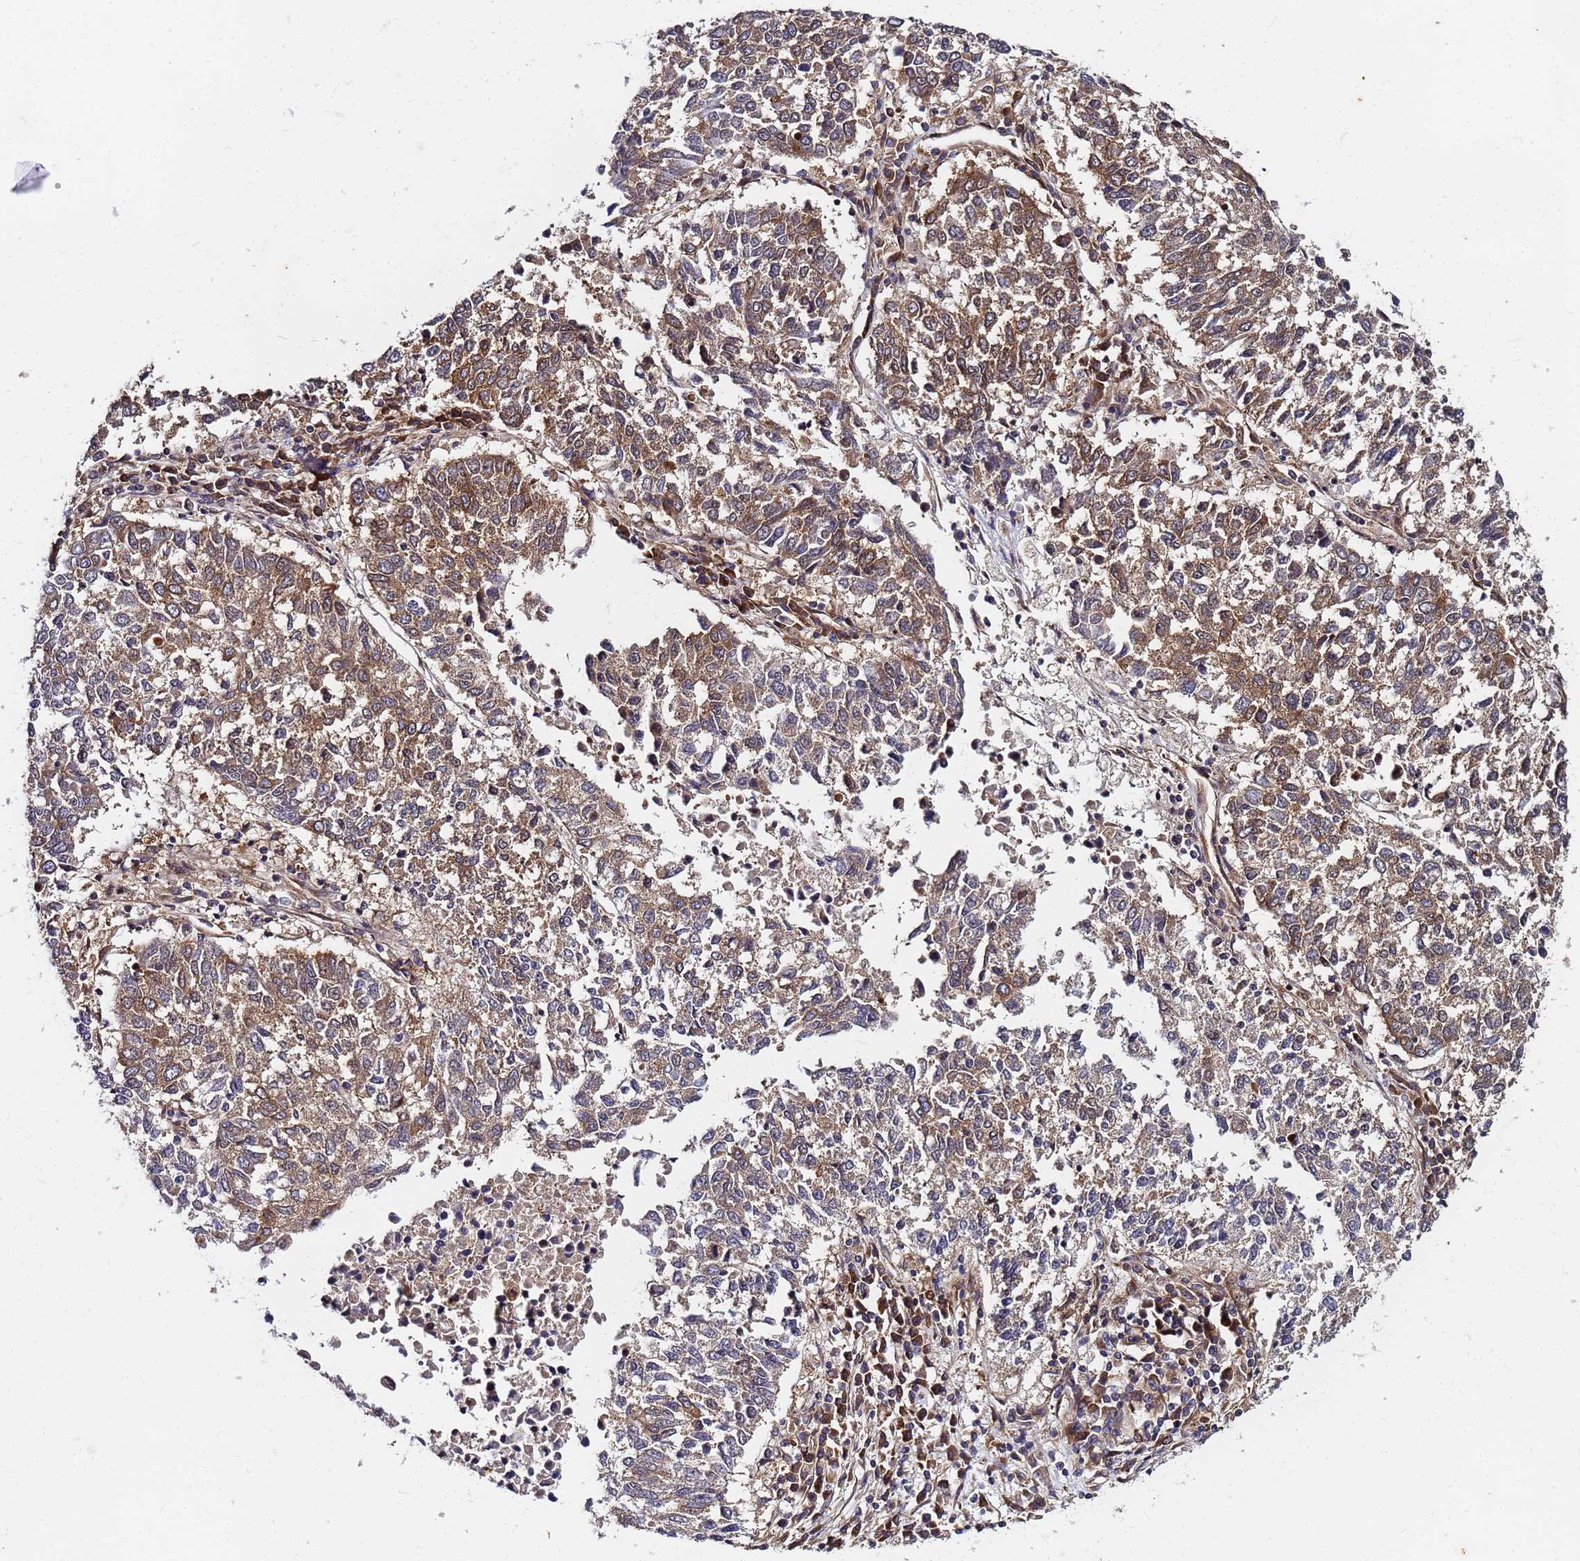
{"staining": {"intensity": "moderate", "quantity": "25%-75%", "location": "cytoplasmic/membranous"}, "tissue": "lung cancer", "cell_type": "Tumor cells", "image_type": "cancer", "snomed": [{"axis": "morphology", "description": "Squamous cell carcinoma, NOS"}, {"axis": "topography", "description": "Lung"}], "caption": "Immunohistochemistry (IHC) staining of squamous cell carcinoma (lung), which demonstrates medium levels of moderate cytoplasmic/membranous staining in about 25%-75% of tumor cells indicating moderate cytoplasmic/membranous protein positivity. The staining was performed using DAB (brown) for protein detection and nuclei were counterstained in hematoxylin (blue).", "gene": "UNC93B1", "patient": {"sex": "male", "age": 73}}